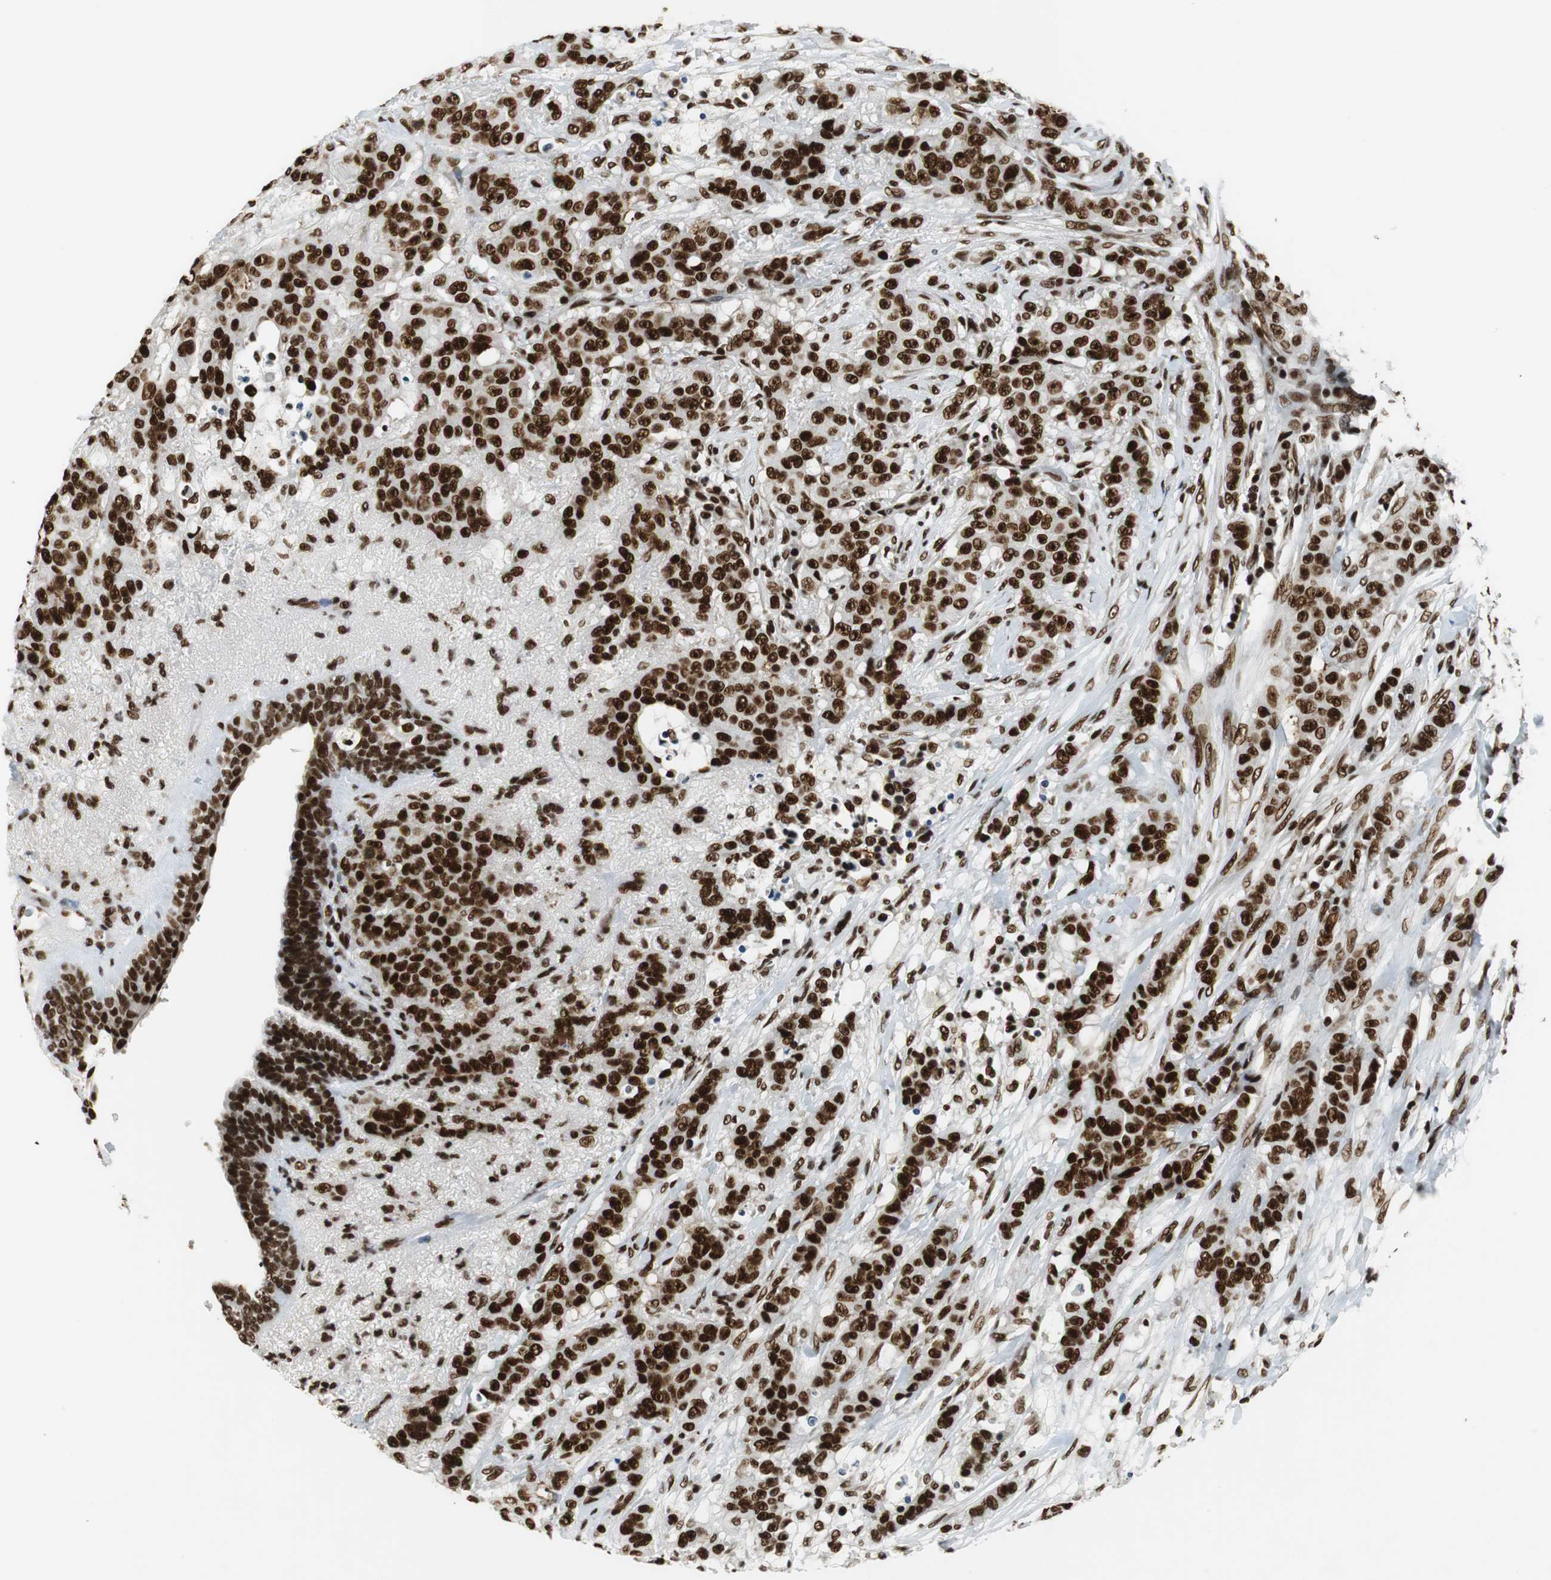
{"staining": {"intensity": "strong", "quantity": ">75%", "location": "nuclear"}, "tissue": "breast cancer", "cell_type": "Tumor cells", "image_type": "cancer", "snomed": [{"axis": "morphology", "description": "Duct carcinoma"}, {"axis": "topography", "description": "Breast"}], "caption": "Breast cancer (intraductal carcinoma) stained with a protein marker displays strong staining in tumor cells.", "gene": "PRKDC", "patient": {"sex": "female", "age": 40}}